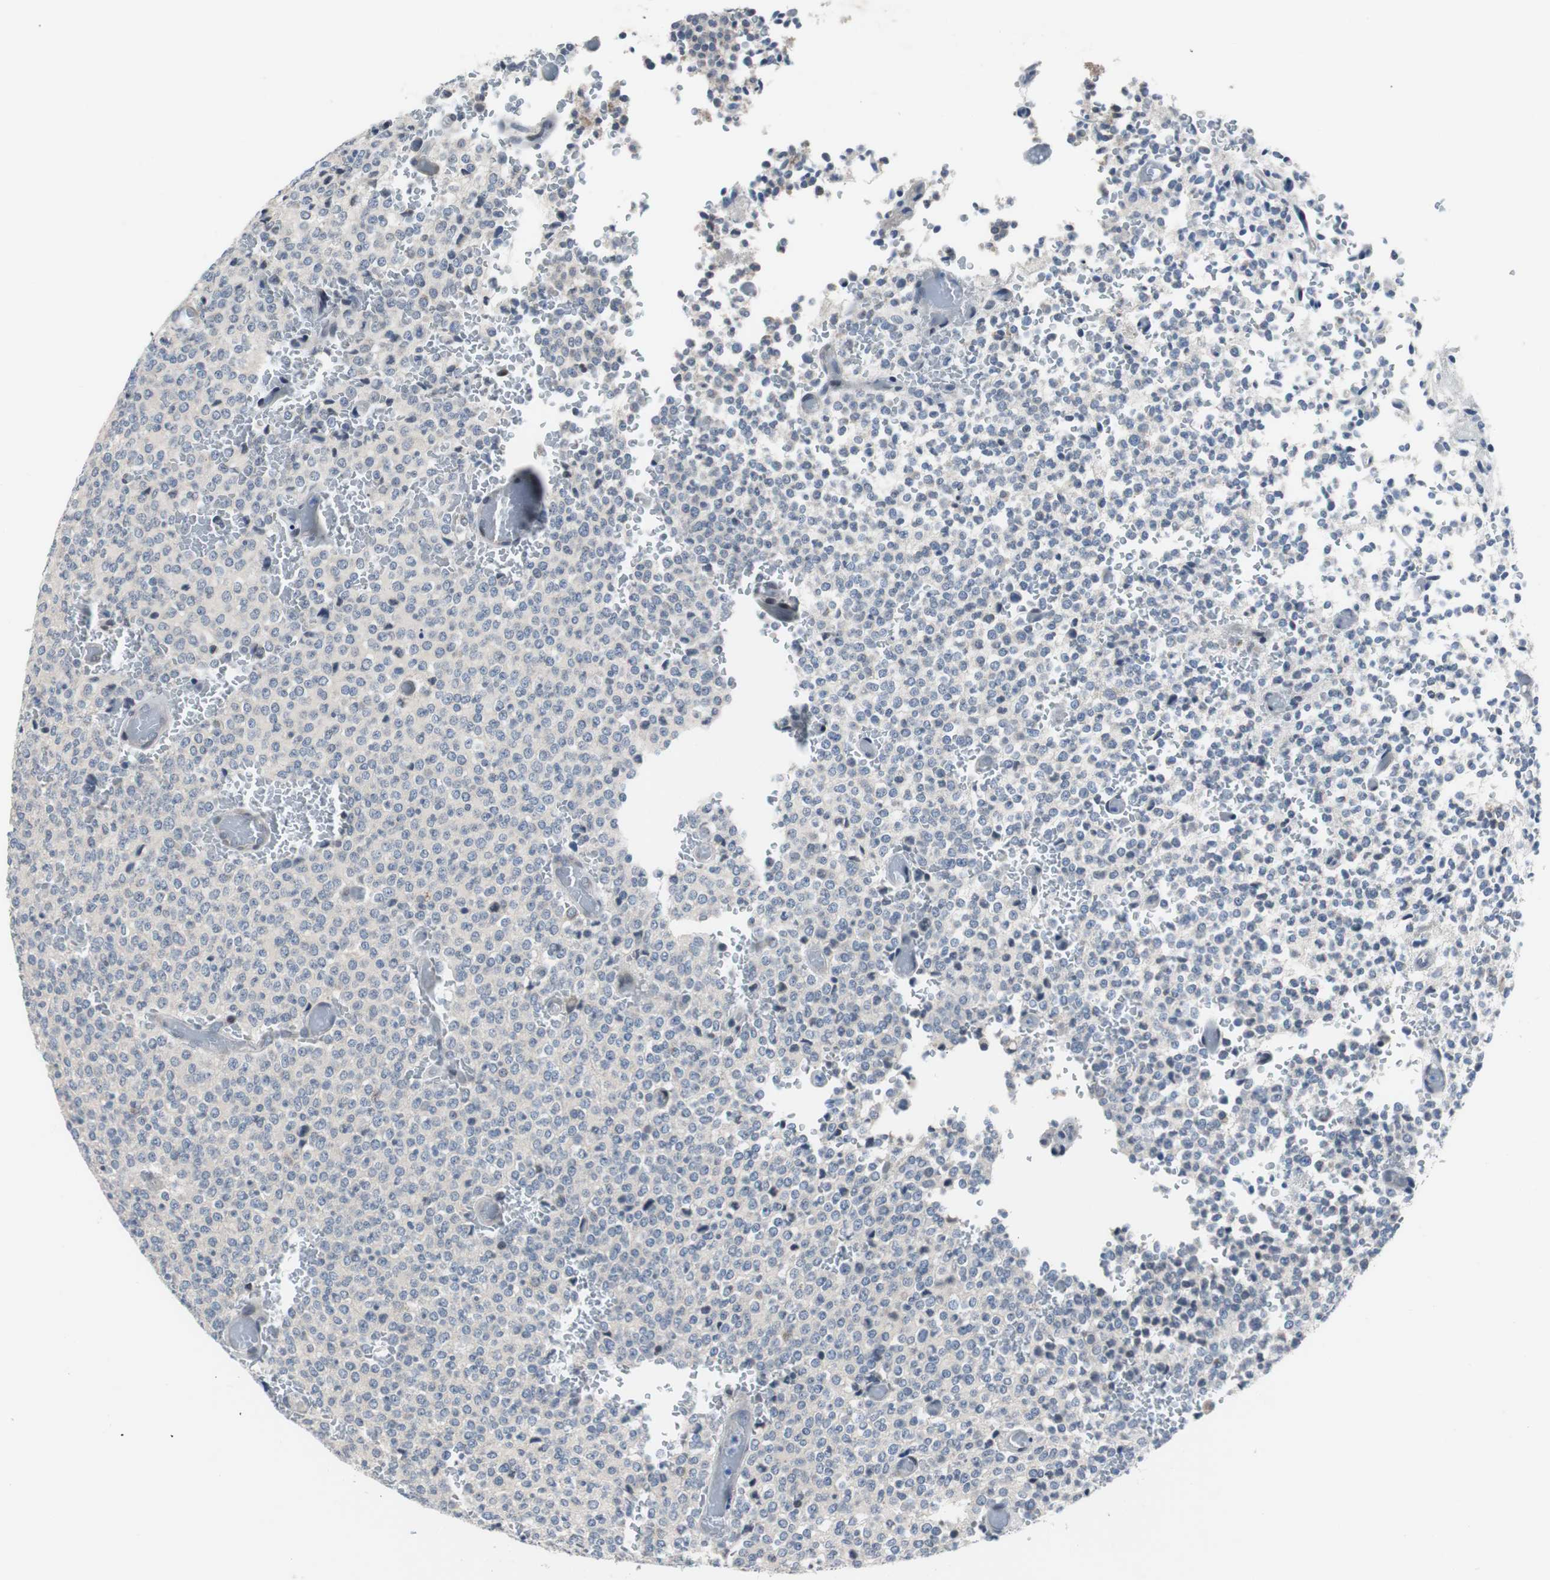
{"staining": {"intensity": "negative", "quantity": "none", "location": "none"}, "tissue": "glioma", "cell_type": "Tumor cells", "image_type": "cancer", "snomed": [{"axis": "morphology", "description": "Glioma, malignant, High grade"}, {"axis": "topography", "description": "pancreas cauda"}], "caption": "This is an immunohistochemistry photomicrograph of human glioma. There is no expression in tumor cells.", "gene": "TP63", "patient": {"sex": "male", "age": 60}}